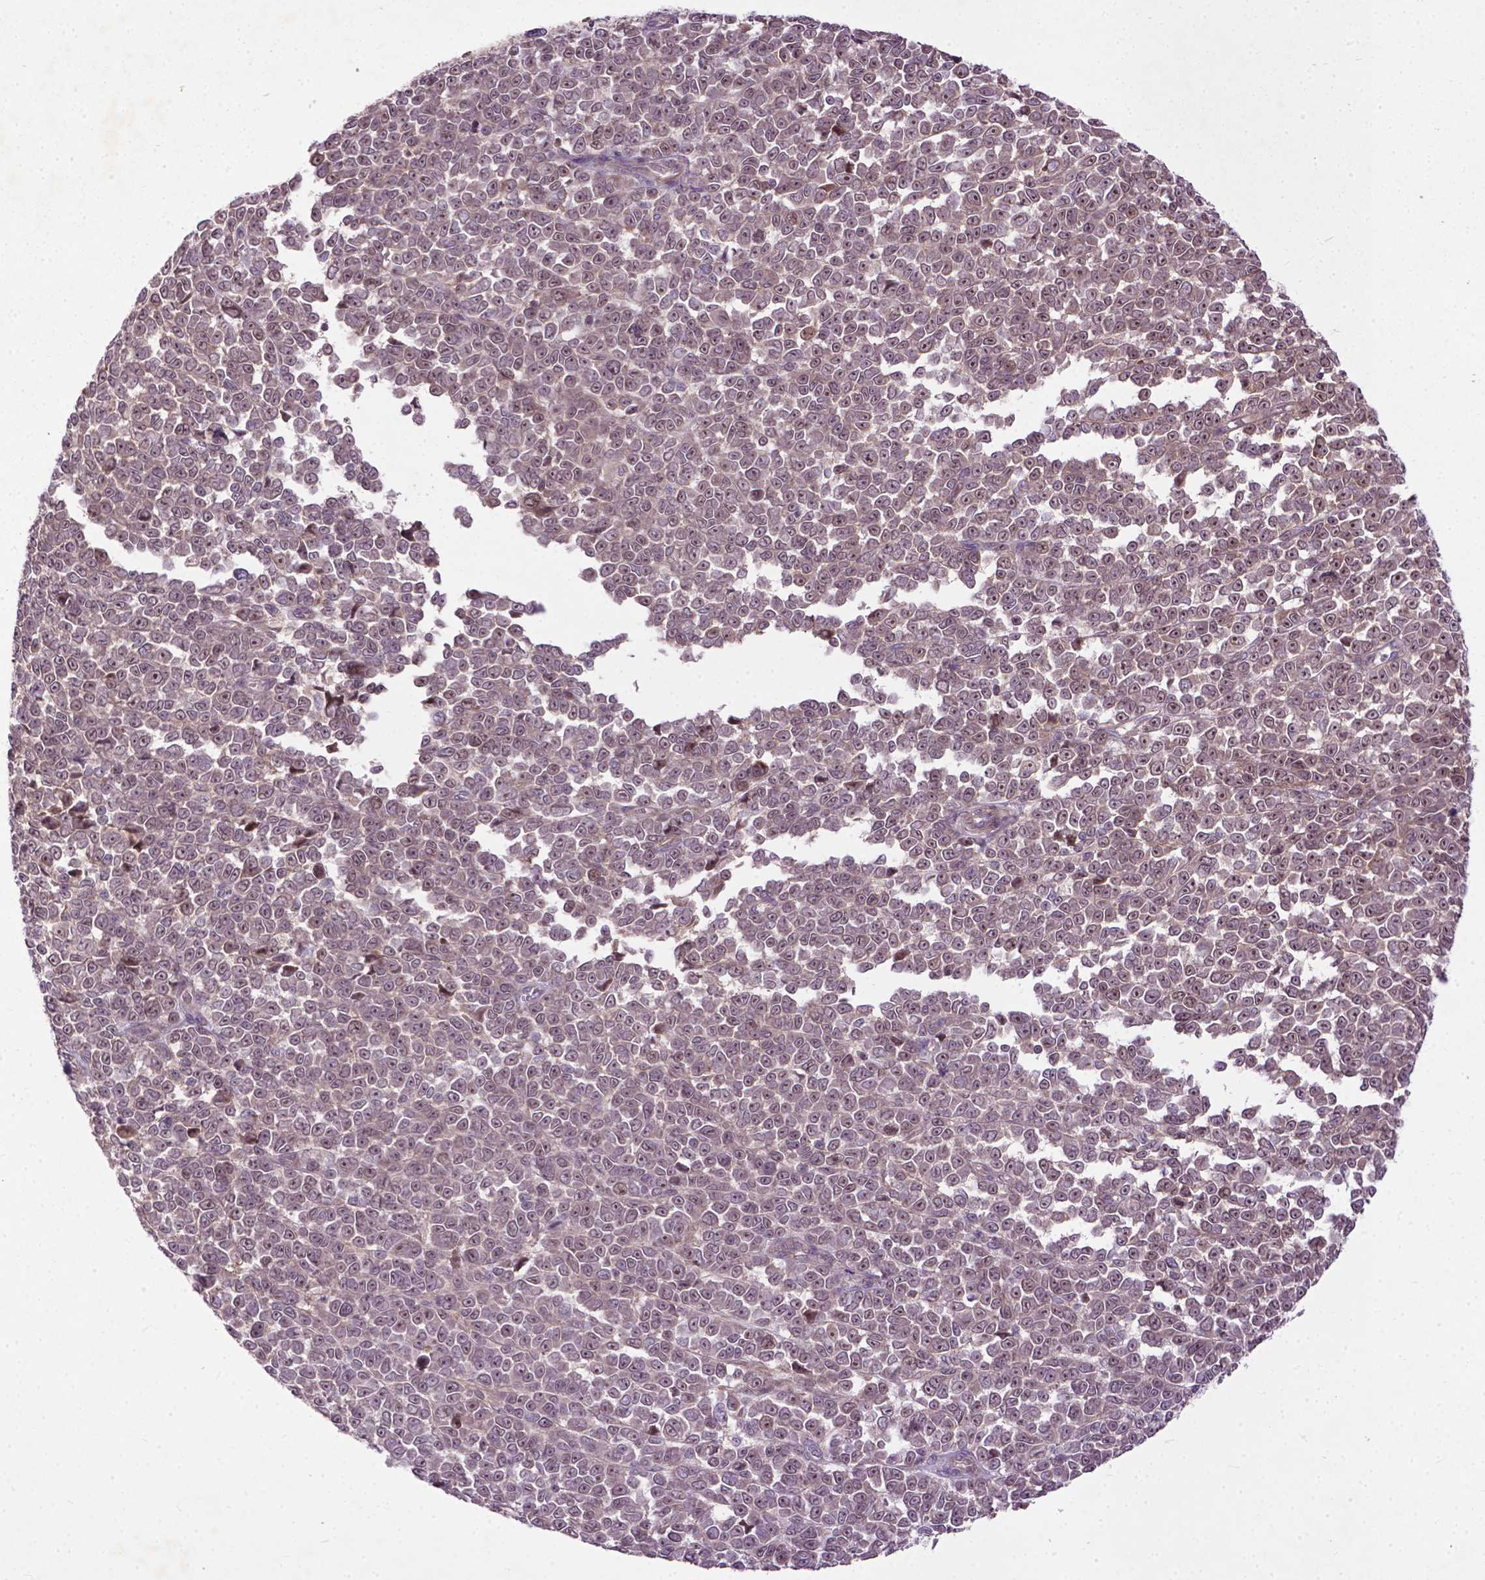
{"staining": {"intensity": "moderate", "quantity": "25%-75%", "location": "nuclear"}, "tissue": "melanoma", "cell_type": "Tumor cells", "image_type": "cancer", "snomed": [{"axis": "morphology", "description": "Malignant melanoma, NOS"}, {"axis": "topography", "description": "Skin"}], "caption": "A high-resolution histopathology image shows immunohistochemistry staining of malignant melanoma, which shows moderate nuclear expression in about 25%-75% of tumor cells.", "gene": "PARP3", "patient": {"sex": "female", "age": 95}}